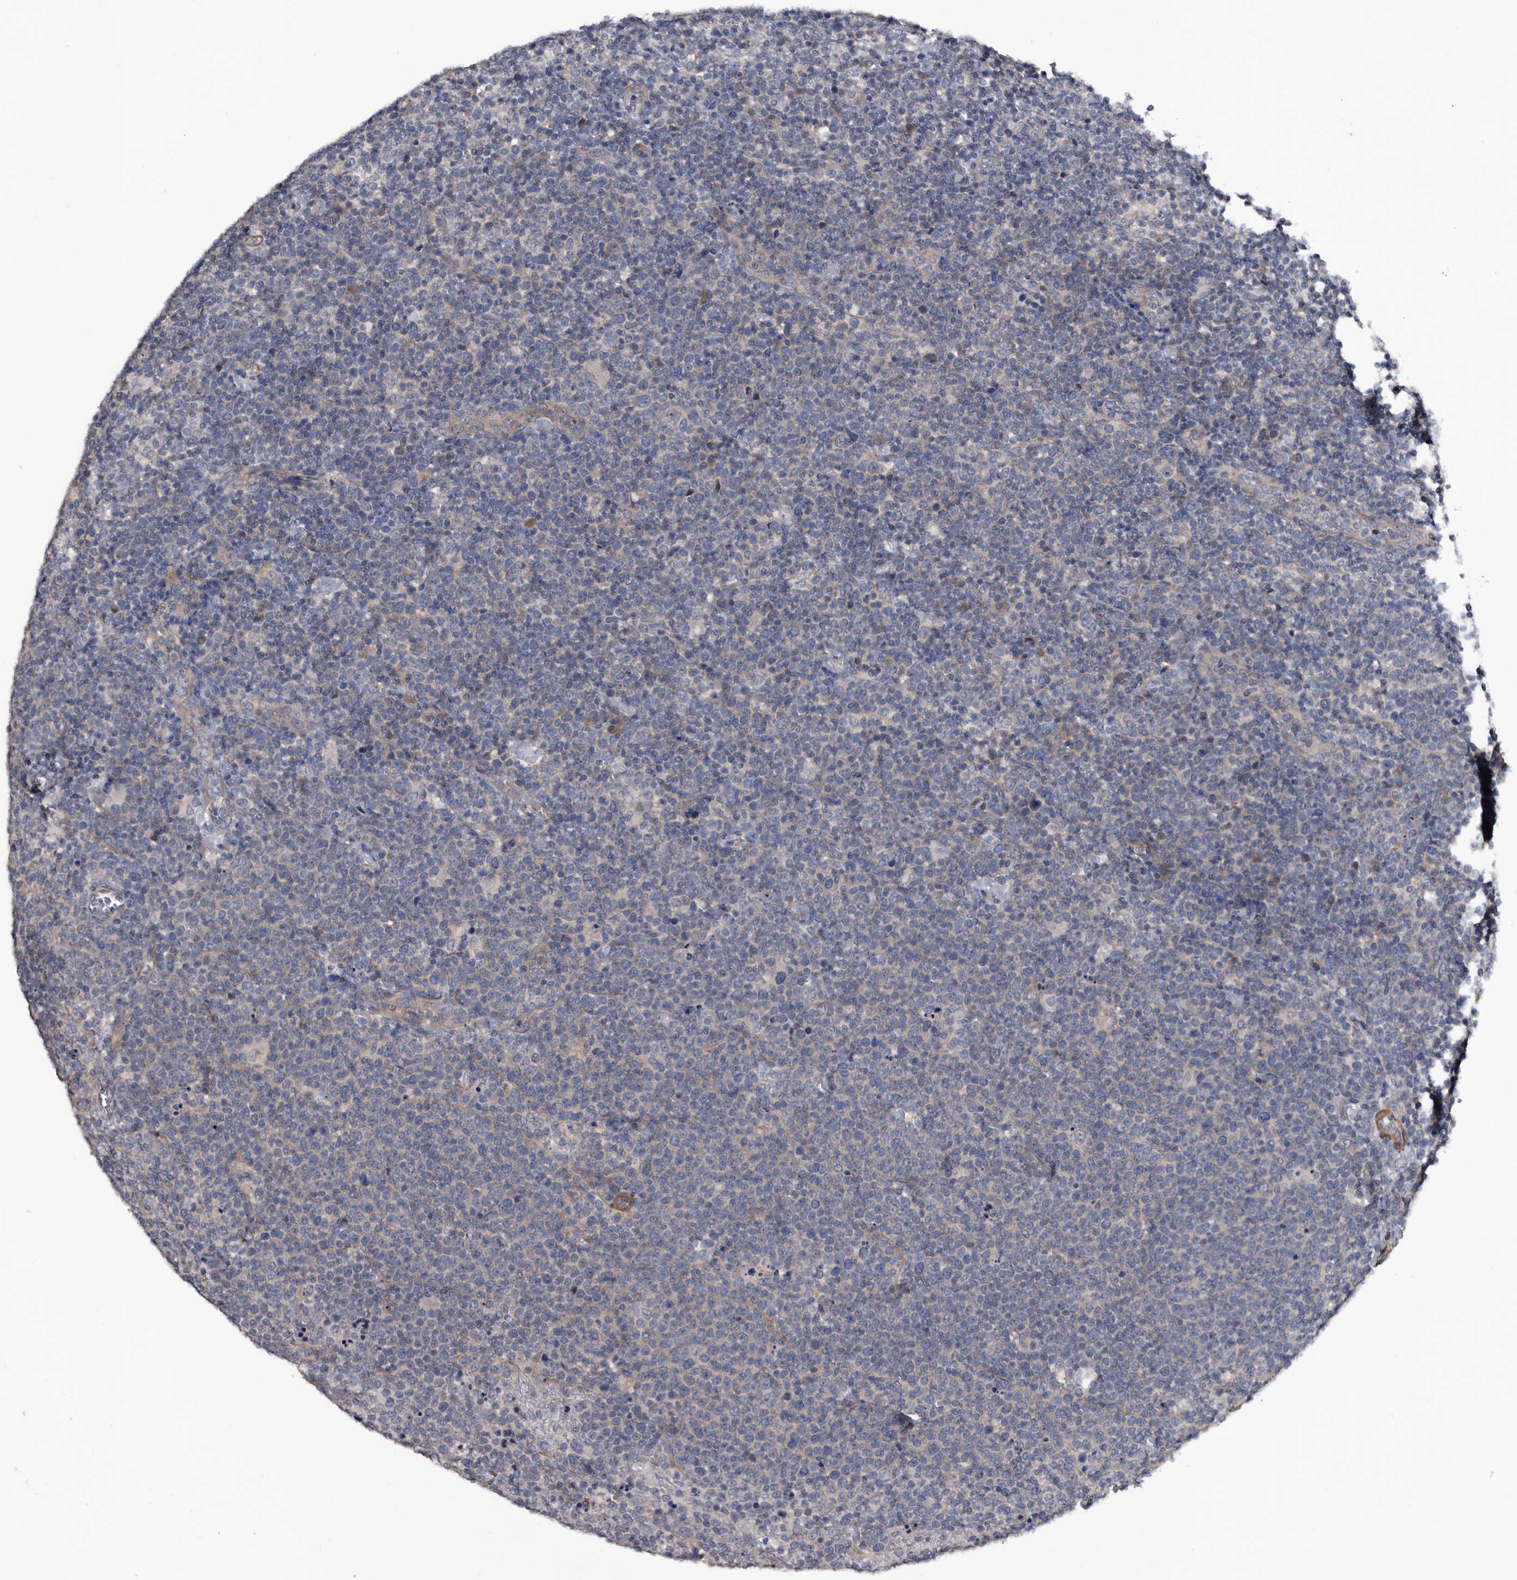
{"staining": {"intensity": "negative", "quantity": "none", "location": "none"}, "tissue": "lymphoma", "cell_type": "Tumor cells", "image_type": "cancer", "snomed": [{"axis": "morphology", "description": "Malignant lymphoma, non-Hodgkin's type, High grade"}, {"axis": "topography", "description": "Lymph node"}], "caption": "Lymphoma stained for a protein using immunohistochemistry demonstrates no positivity tumor cells.", "gene": "IARS1", "patient": {"sex": "male", "age": 61}}